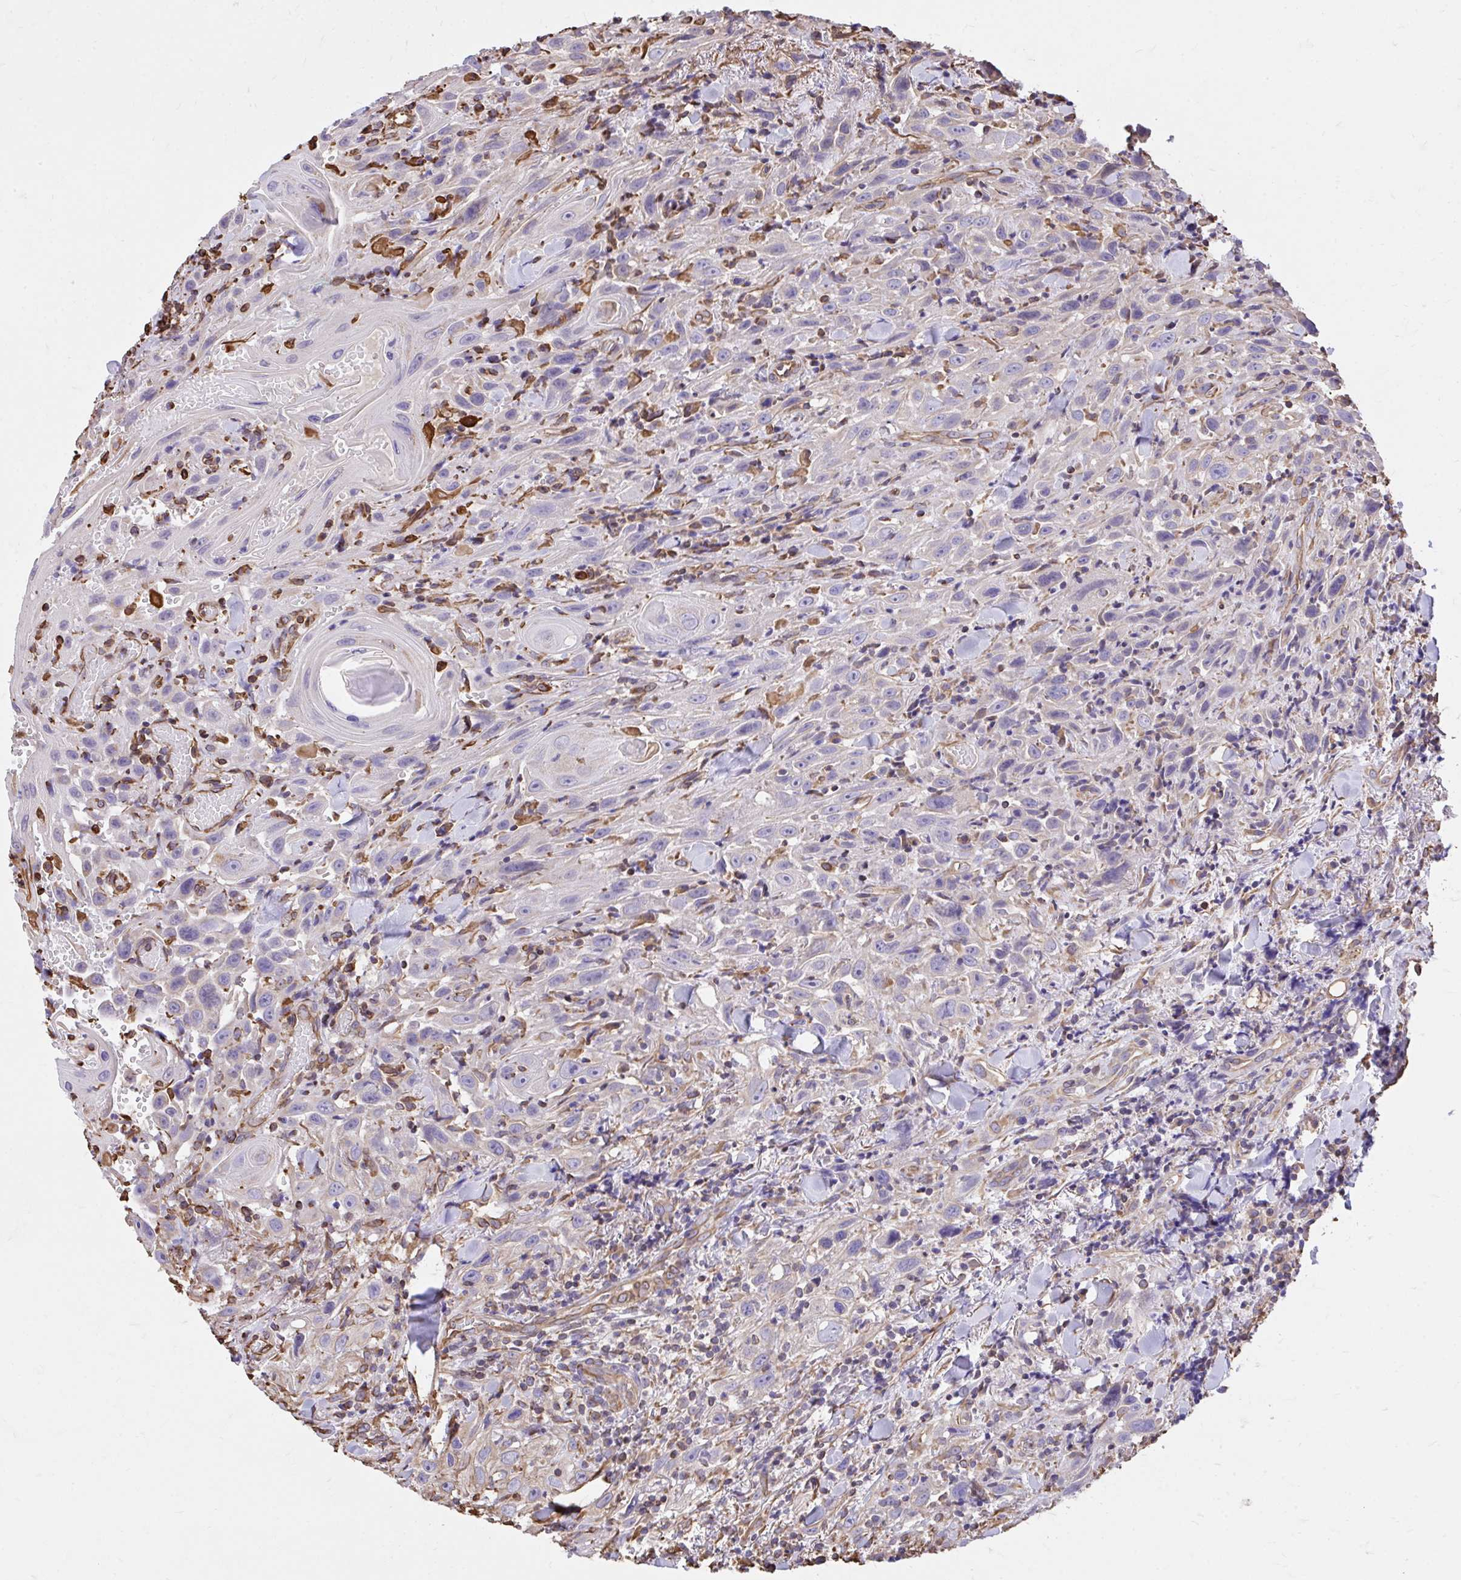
{"staining": {"intensity": "weak", "quantity": "<25%", "location": "cytoplasmic/membranous"}, "tissue": "head and neck cancer", "cell_type": "Tumor cells", "image_type": "cancer", "snomed": [{"axis": "morphology", "description": "Squamous cell carcinoma, NOS"}, {"axis": "topography", "description": "Head-Neck"}], "caption": "IHC of head and neck cancer (squamous cell carcinoma) shows no positivity in tumor cells. The staining is performed using DAB brown chromogen with nuclei counter-stained in using hematoxylin.", "gene": "RNF103", "patient": {"sex": "female", "age": 95}}